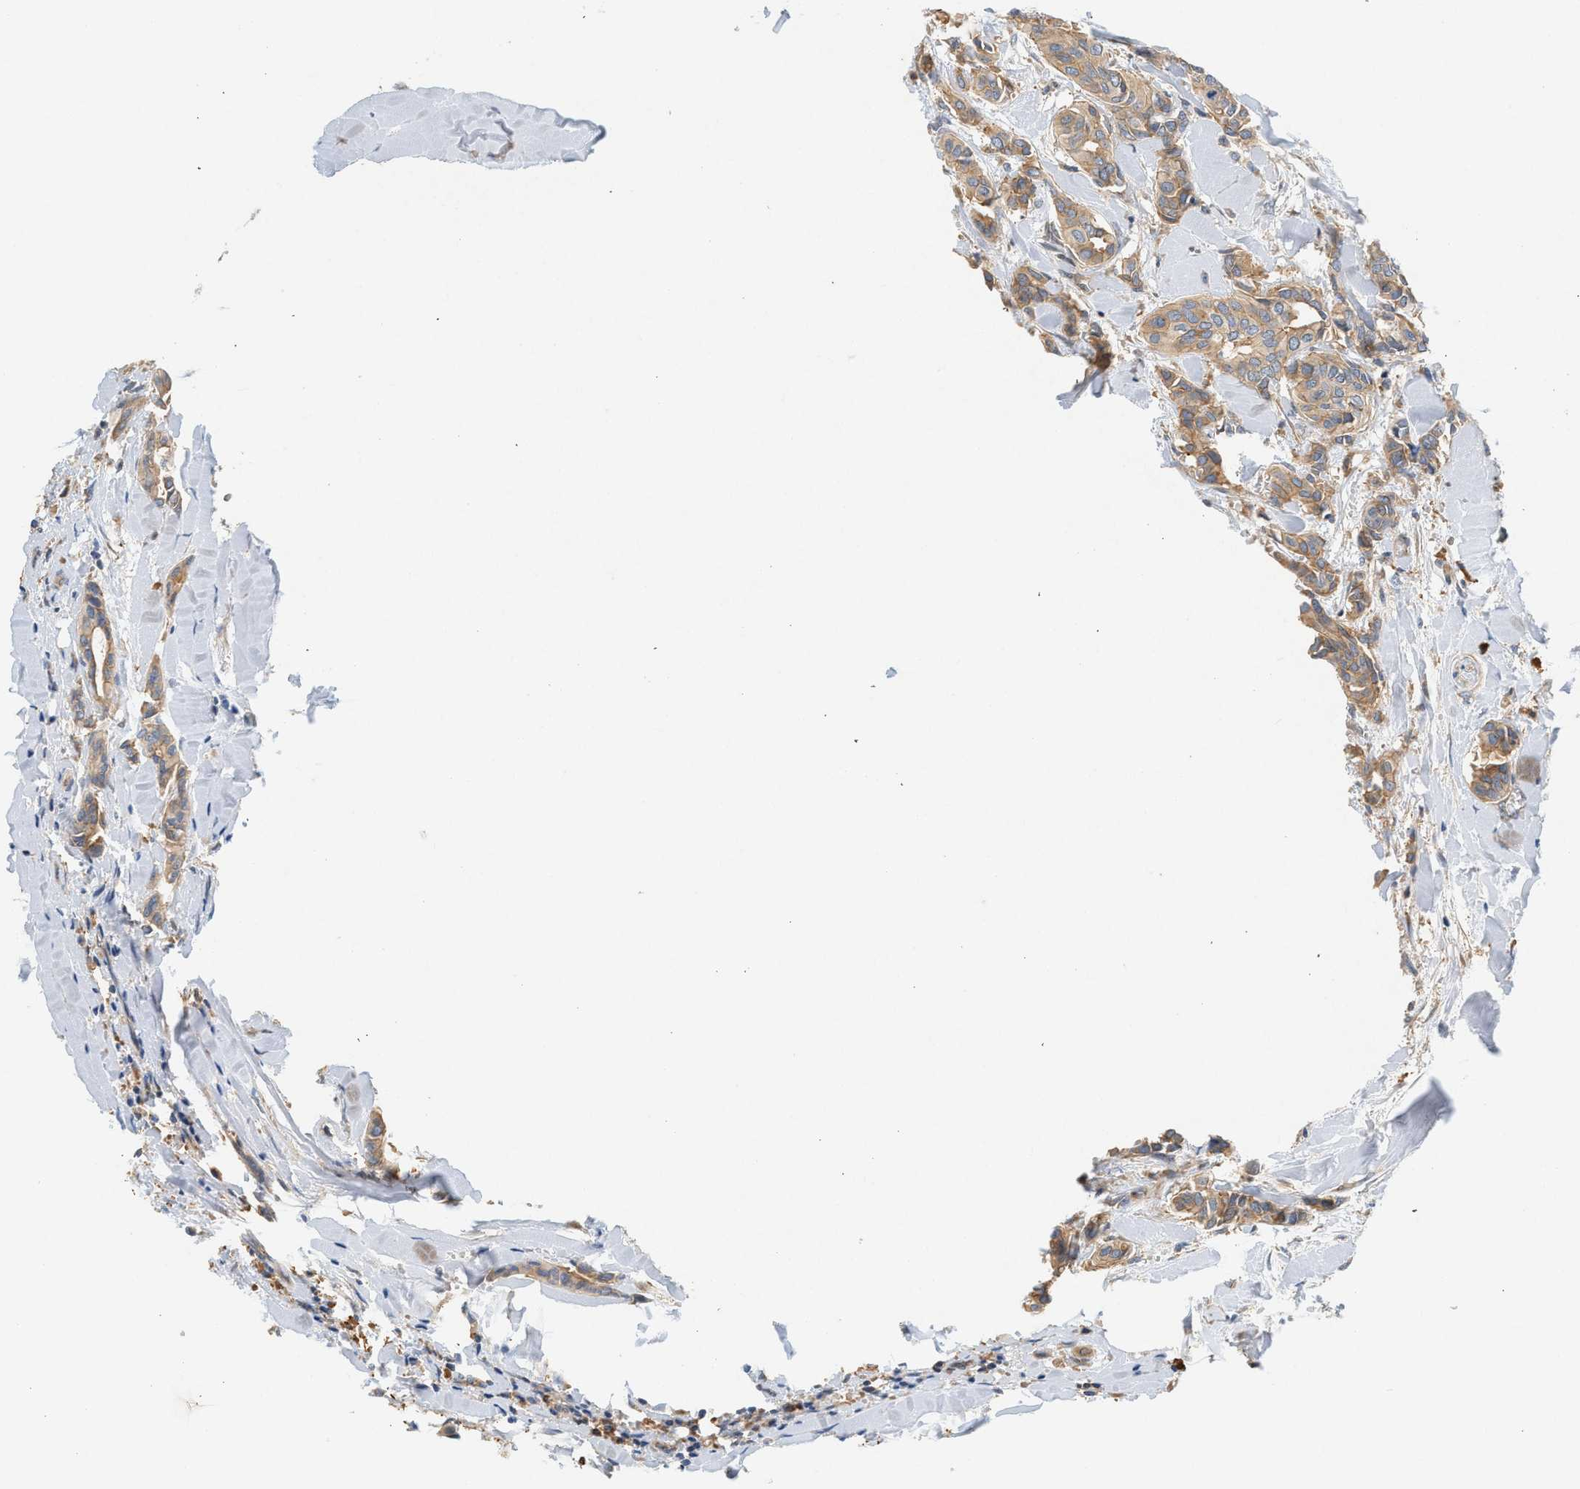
{"staining": {"intensity": "moderate", "quantity": ">75%", "location": "cytoplasmic/membranous"}, "tissue": "head and neck cancer", "cell_type": "Tumor cells", "image_type": "cancer", "snomed": [{"axis": "morphology", "description": "Adenocarcinoma, NOS"}, {"axis": "topography", "description": "Salivary gland"}, {"axis": "topography", "description": "Head-Neck"}], "caption": "The immunohistochemical stain shows moderate cytoplasmic/membranous expression in tumor cells of head and neck adenocarcinoma tissue. The protein is shown in brown color, while the nuclei are stained blue.", "gene": "CTXN1", "patient": {"sex": "female", "age": 59}}